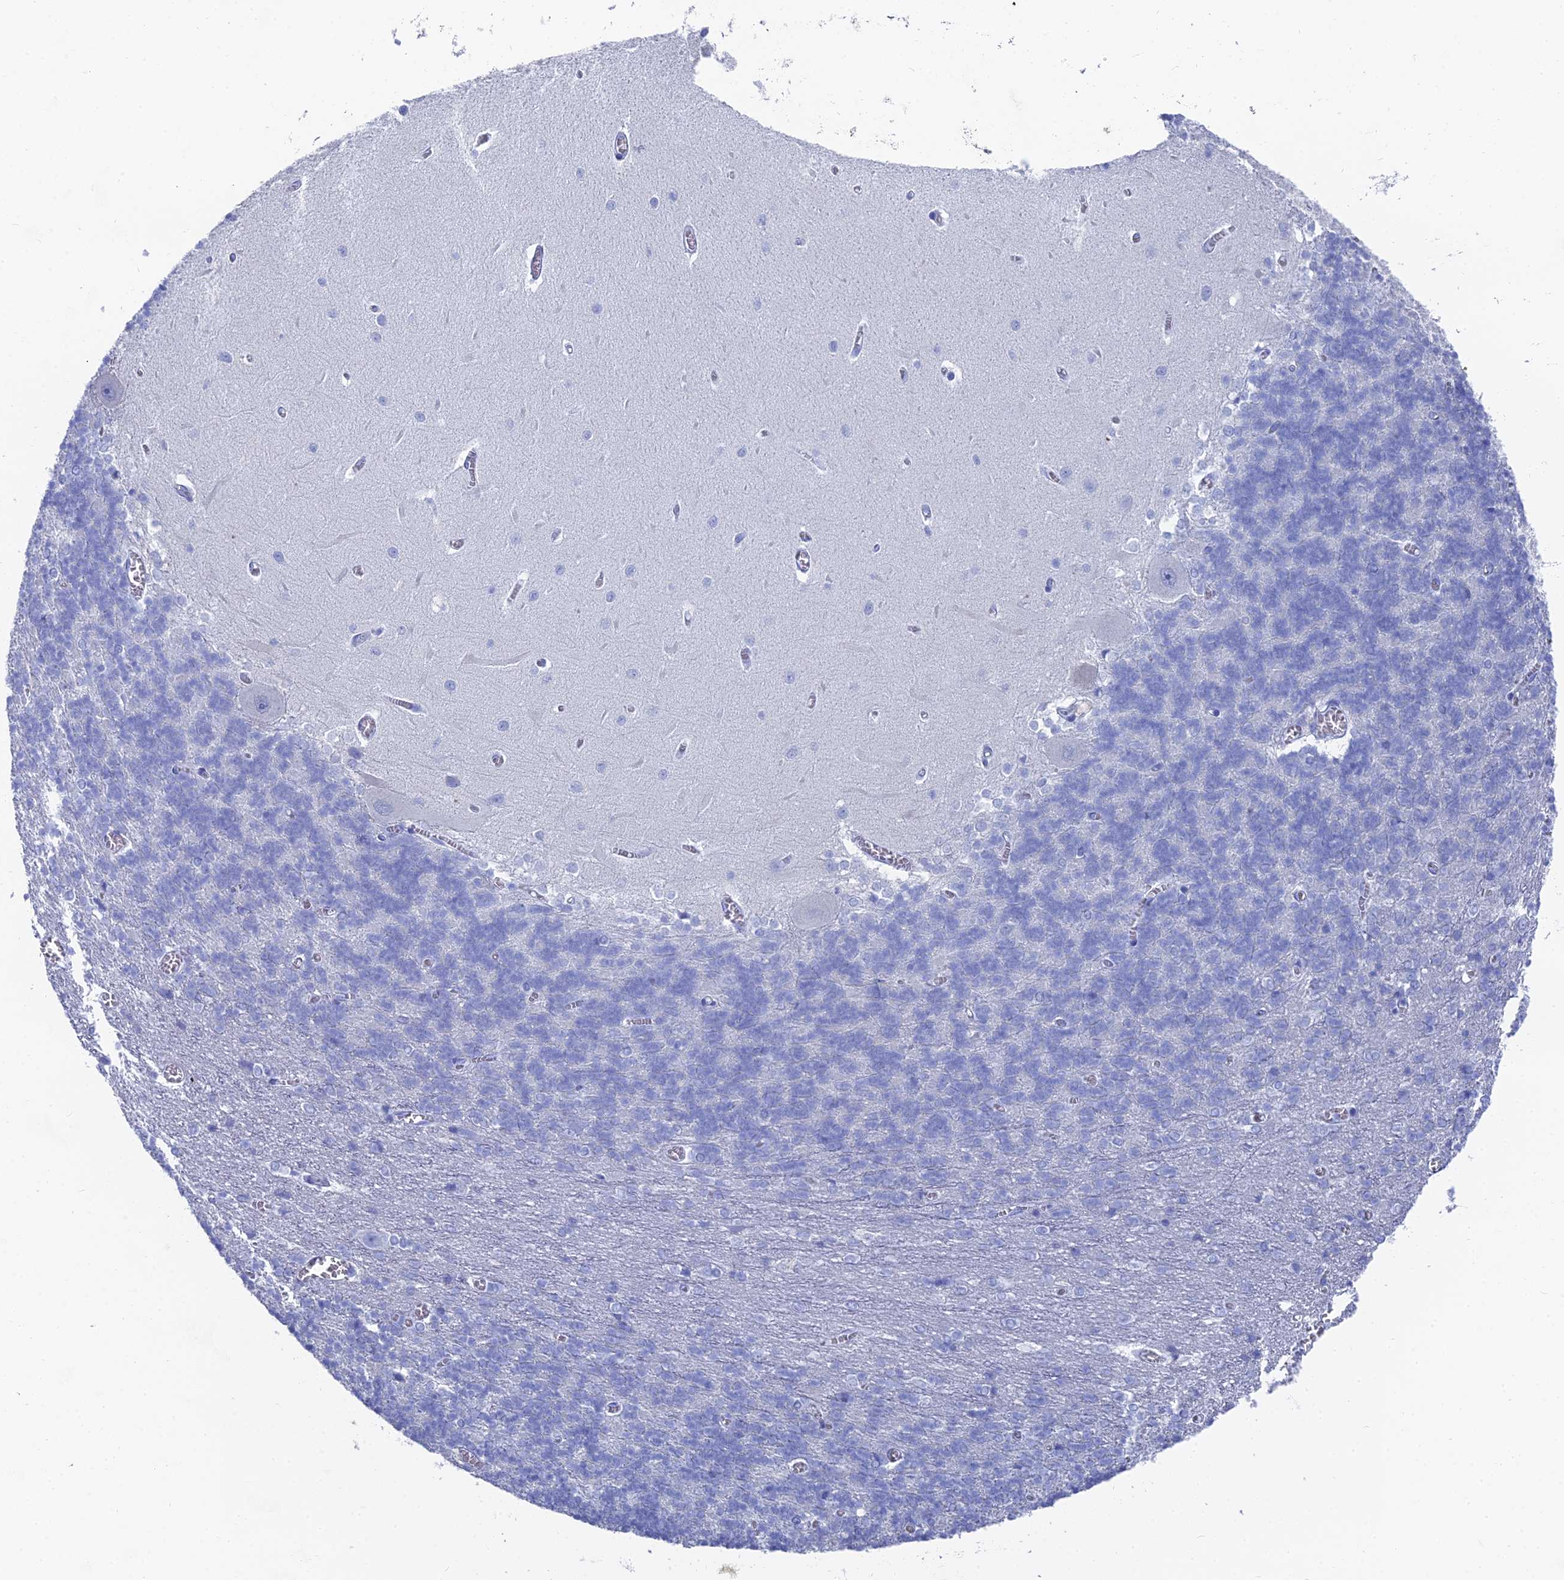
{"staining": {"intensity": "negative", "quantity": "none", "location": "none"}, "tissue": "cerebellum", "cell_type": "Cells in granular layer", "image_type": "normal", "snomed": [{"axis": "morphology", "description": "Normal tissue, NOS"}, {"axis": "topography", "description": "Cerebellum"}], "caption": "Cerebellum was stained to show a protein in brown. There is no significant positivity in cells in granular layer. The staining is performed using DAB (3,3'-diaminobenzidine) brown chromogen with nuclei counter-stained in using hematoxylin.", "gene": "ENPP3", "patient": {"sex": "male", "age": 37}}